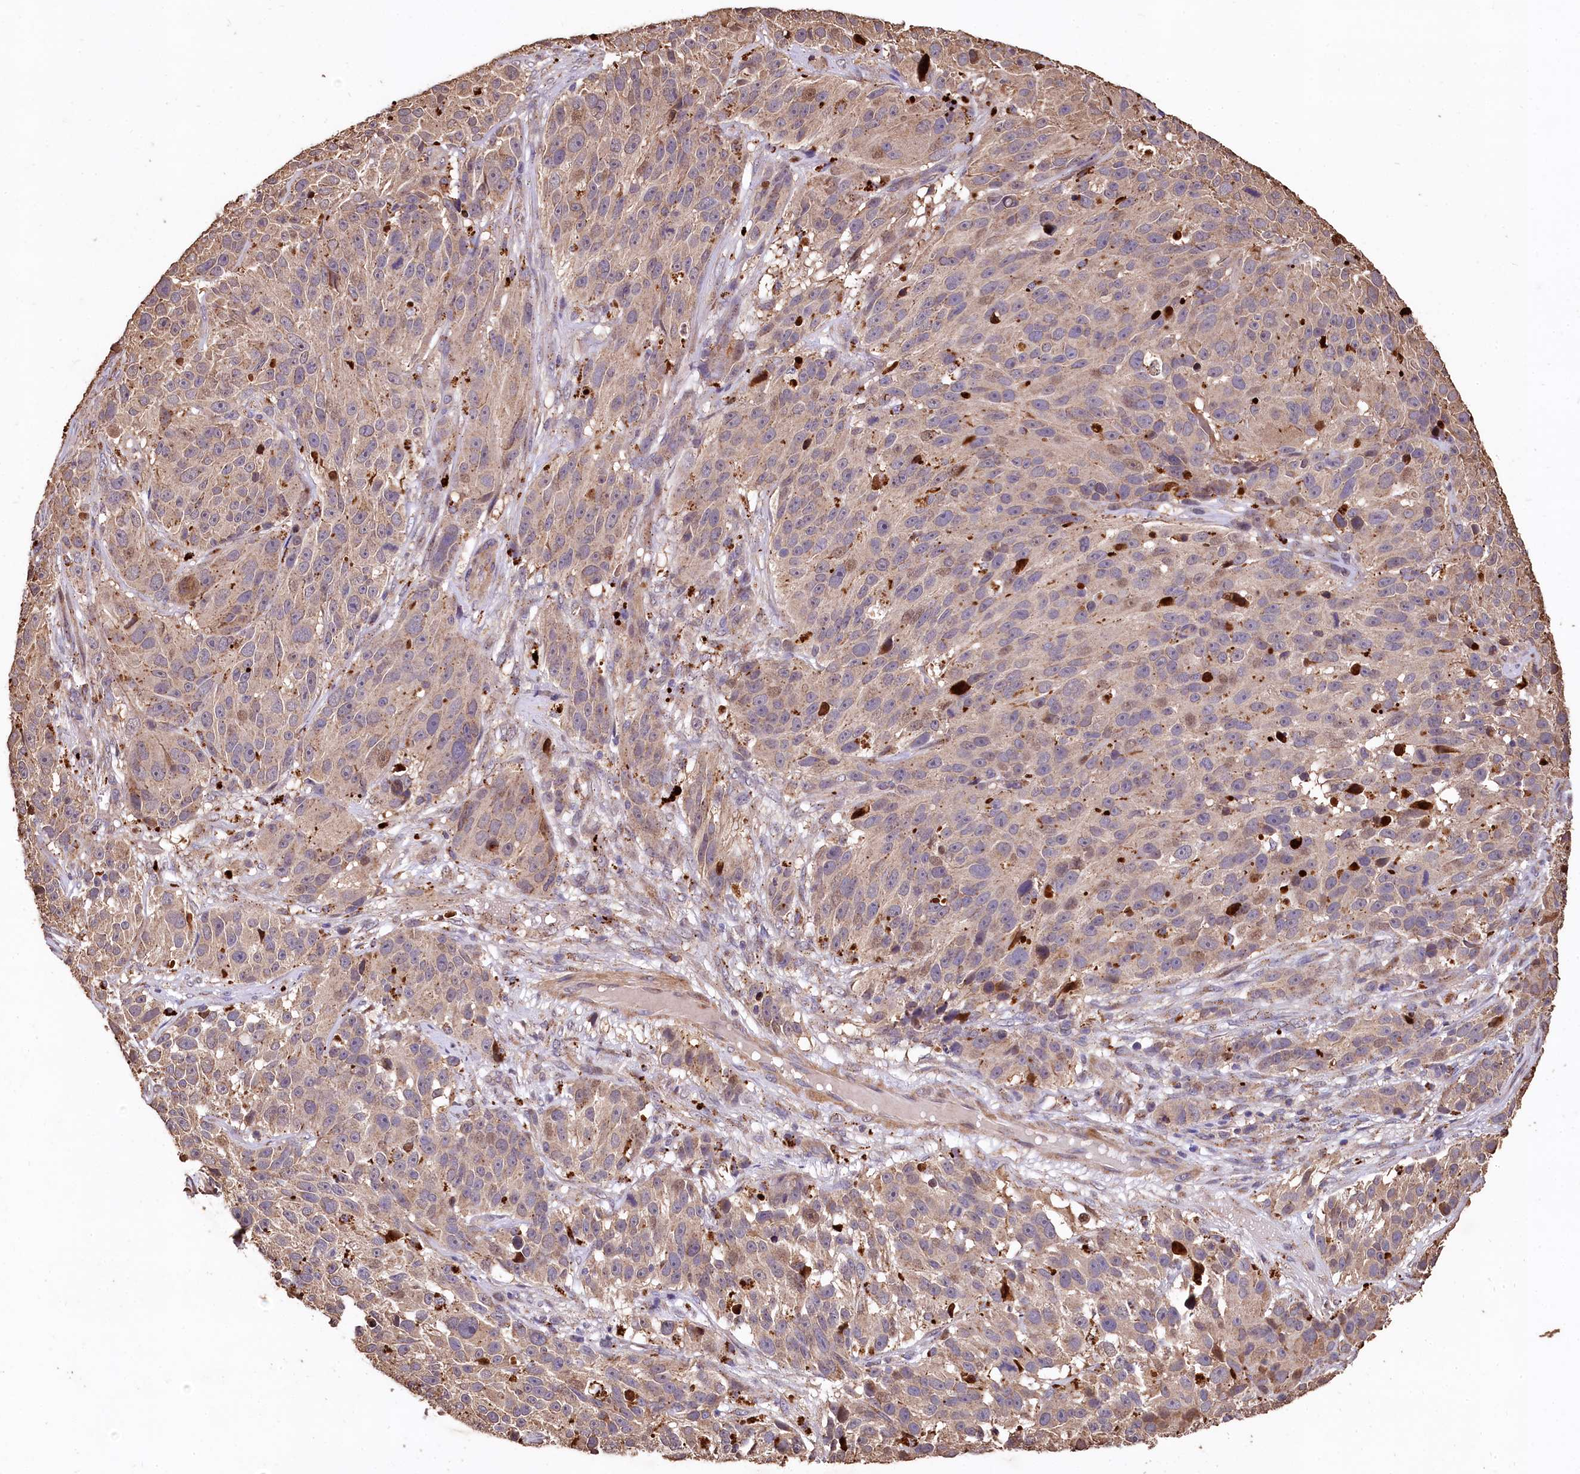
{"staining": {"intensity": "weak", "quantity": "25%-75%", "location": "cytoplasmic/membranous"}, "tissue": "melanoma", "cell_type": "Tumor cells", "image_type": "cancer", "snomed": [{"axis": "morphology", "description": "Malignant melanoma, NOS"}, {"axis": "topography", "description": "Skin"}], "caption": "Brown immunohistochemical staining in melanoma displays weak cytoplasmic/membranous staining in about 25%-75% of tumor cells. The staining is performed using DAB (3,3'-diaminobenzidine) brown chromogen to label protein expression. The nuclei are counter-stained blue using hematoxylin.", "gene": "LSM4", "patient": {"sex": "male", "age": 84}}